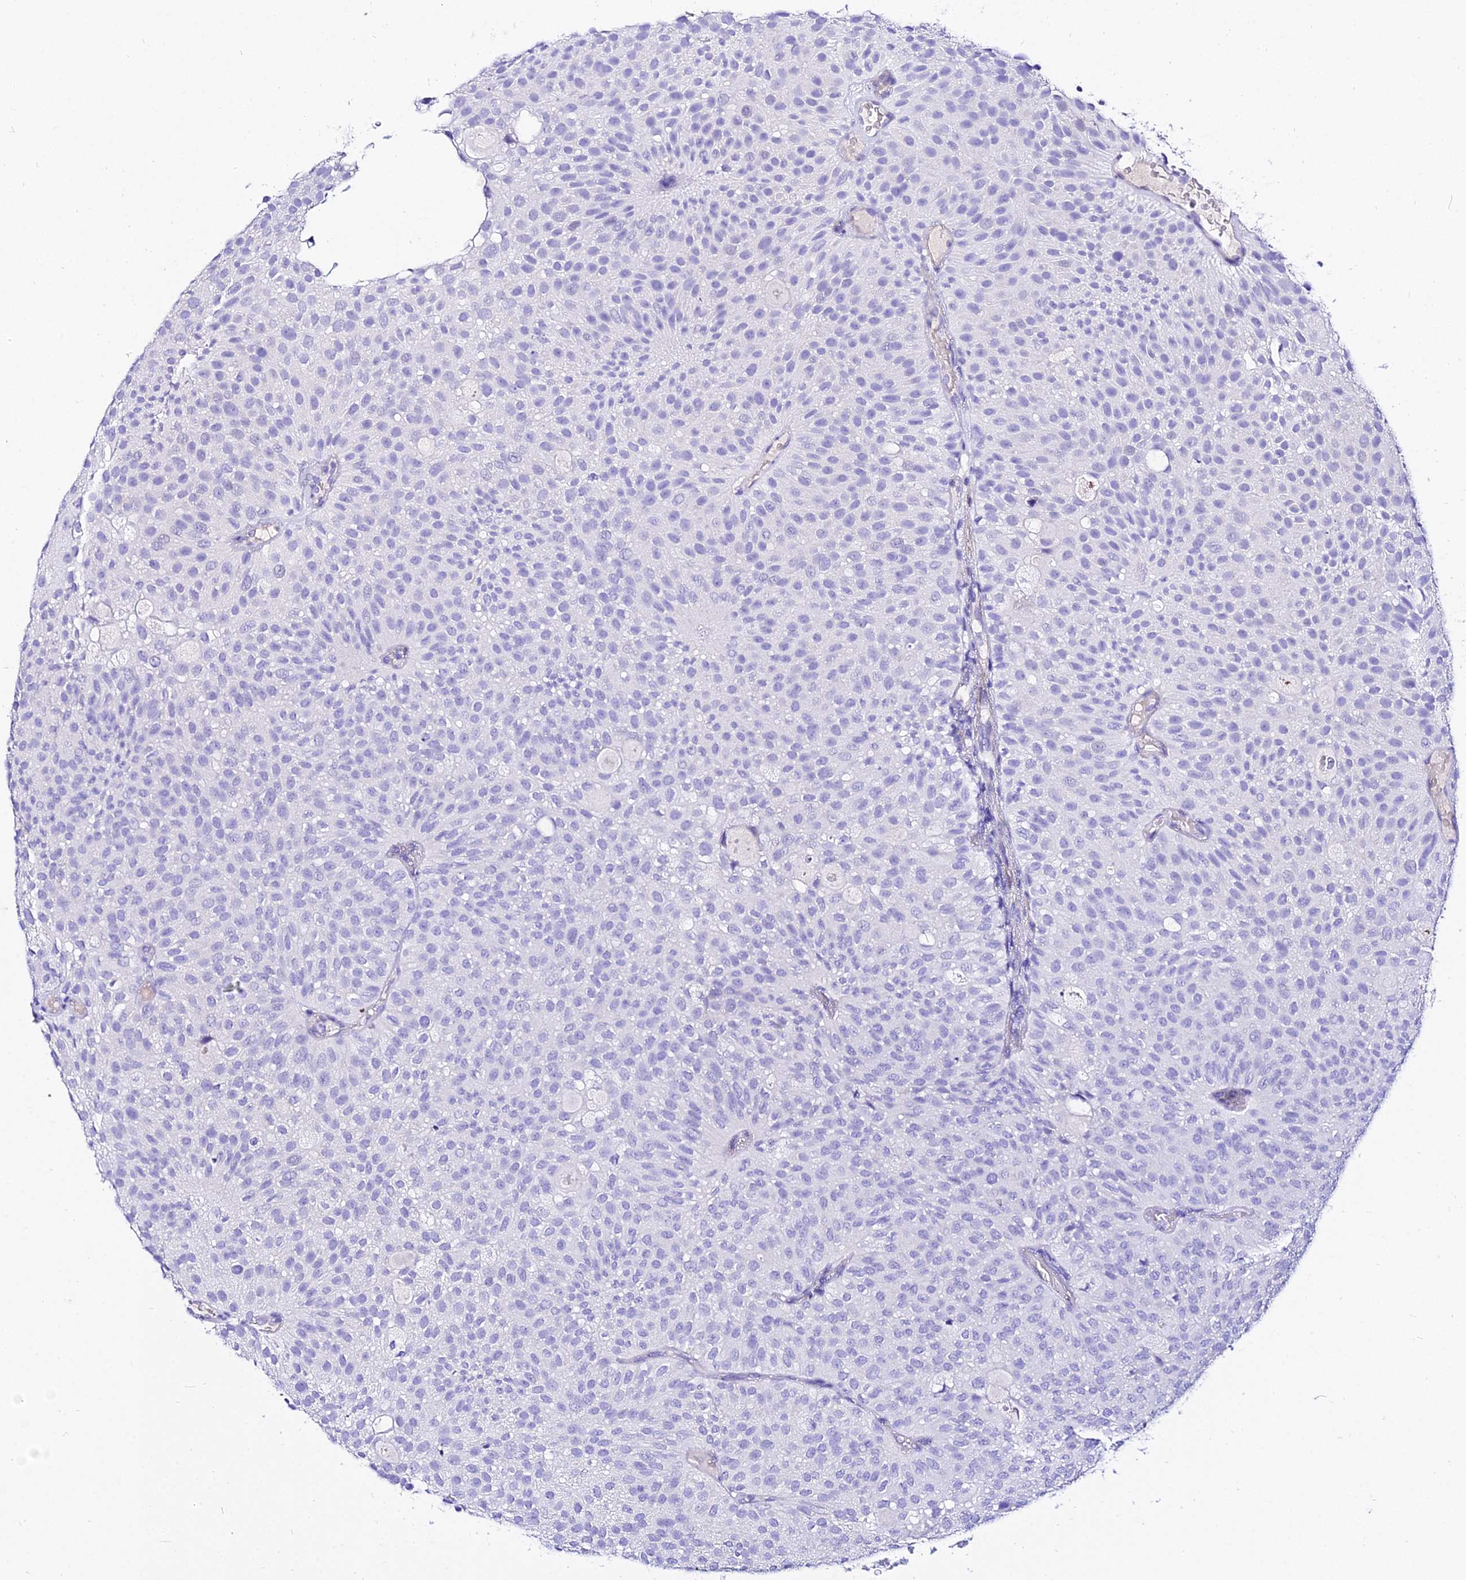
{"staining": {"intensity": "negative", "quantity": "none", "location": "none"}, "tissue": "urothelial cancer", "cell_type": "Tumor cells", "image_type": "cancer", "snomed": [{"axis": "morphology", "description": "Urothelial carcinoma, Low grade"}, {"axis": "topography", "description": "Urinary bladder"}], "caption": "The micrograph shows no staining of tumor cells in urothelial cancer.", "gene": "DEFB106A", "patient": {"sex": "male", "age": 78}}